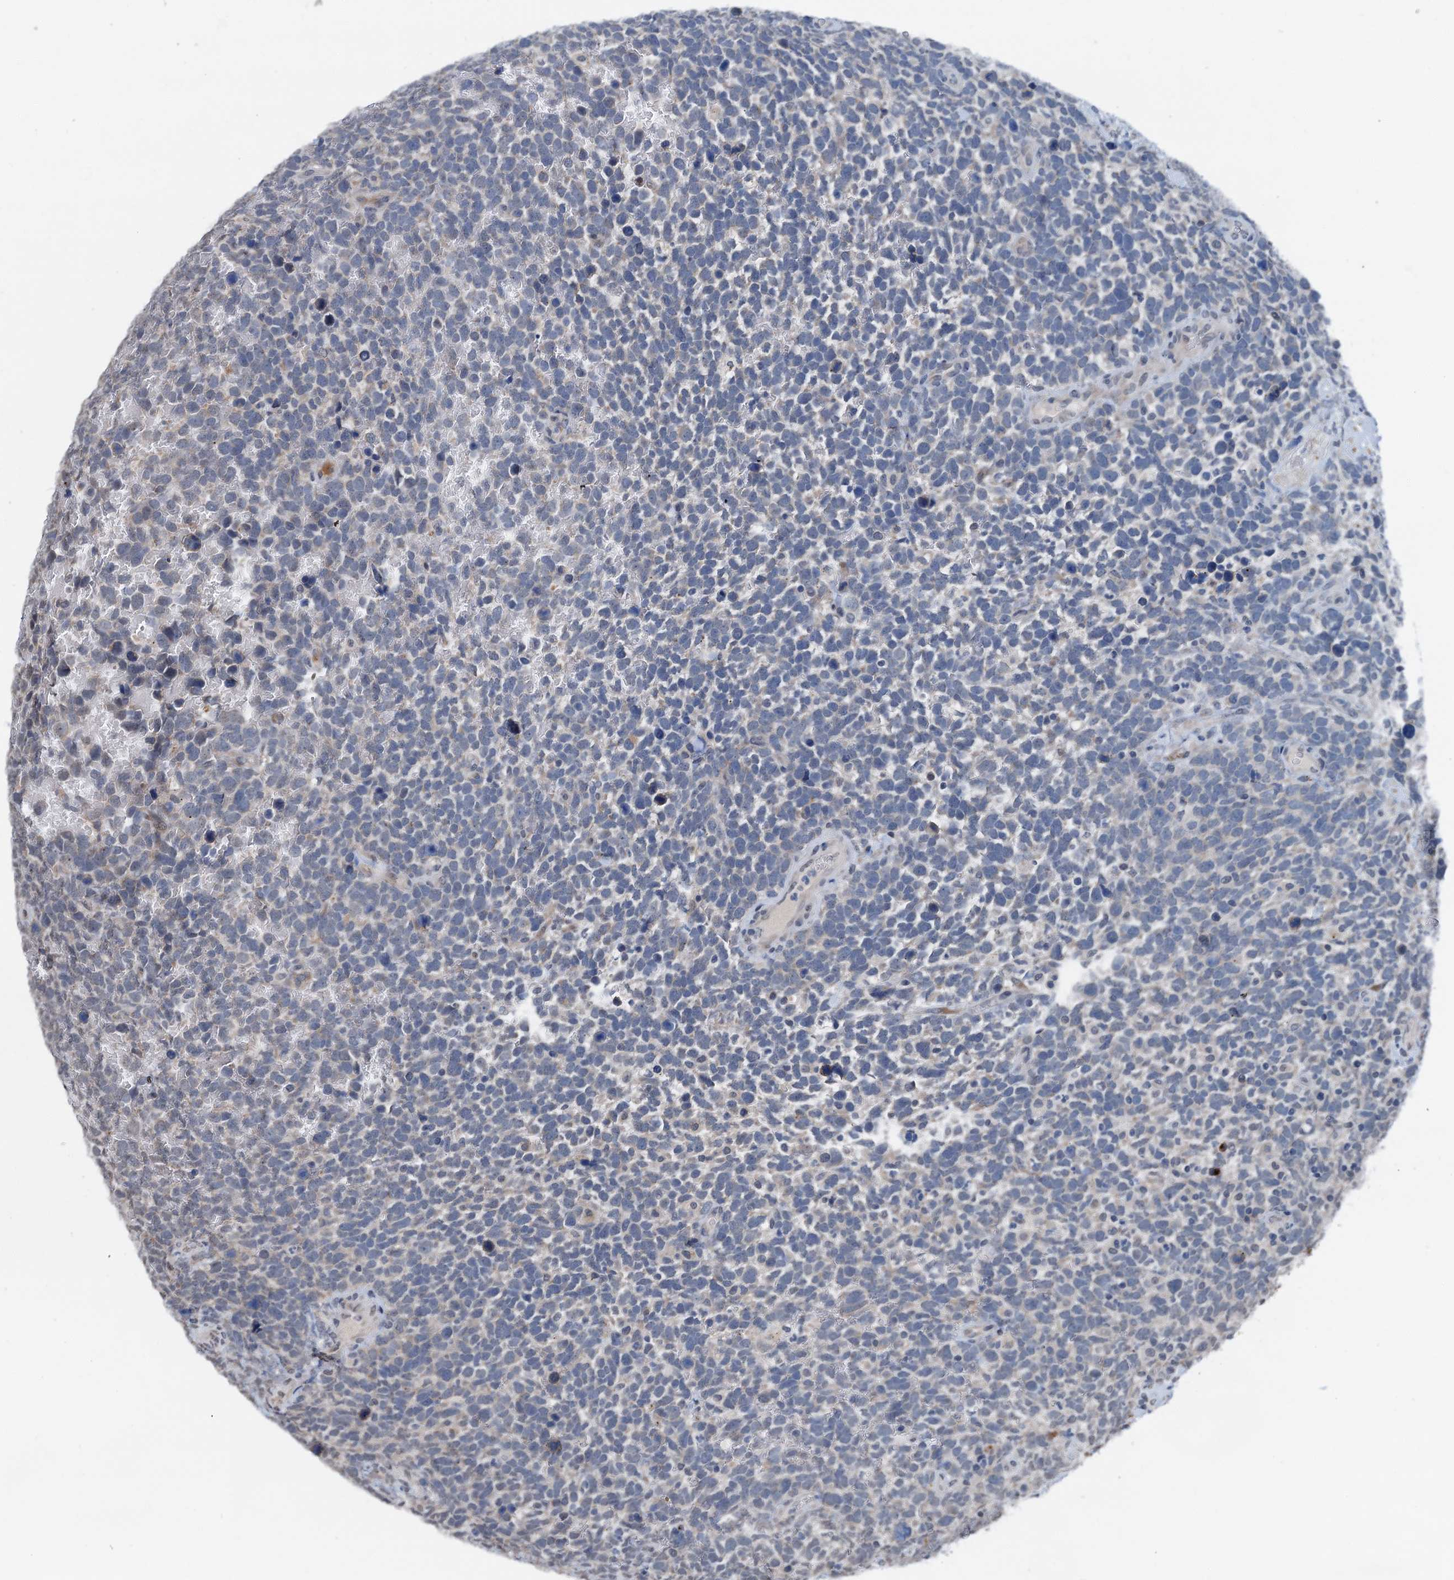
{"staining": {"intensity": "negative", "quantity": "none", "location": "none"}, "tissue": "urothelial cancer", "cell_type": "Tumor cells", "image_type": "cancer", "snomed": [{"axis": "morphology", "description": "Urothelial carcinoma, High grade"}, {"axis": "topography", "description": "Urinary bladder"}], "caption": "Tumor cells show no significant protein expression in urothelial carcinoma (high-grade).", "gene": "SHLD1", "patient": {"sex": "female", "age": 82}}